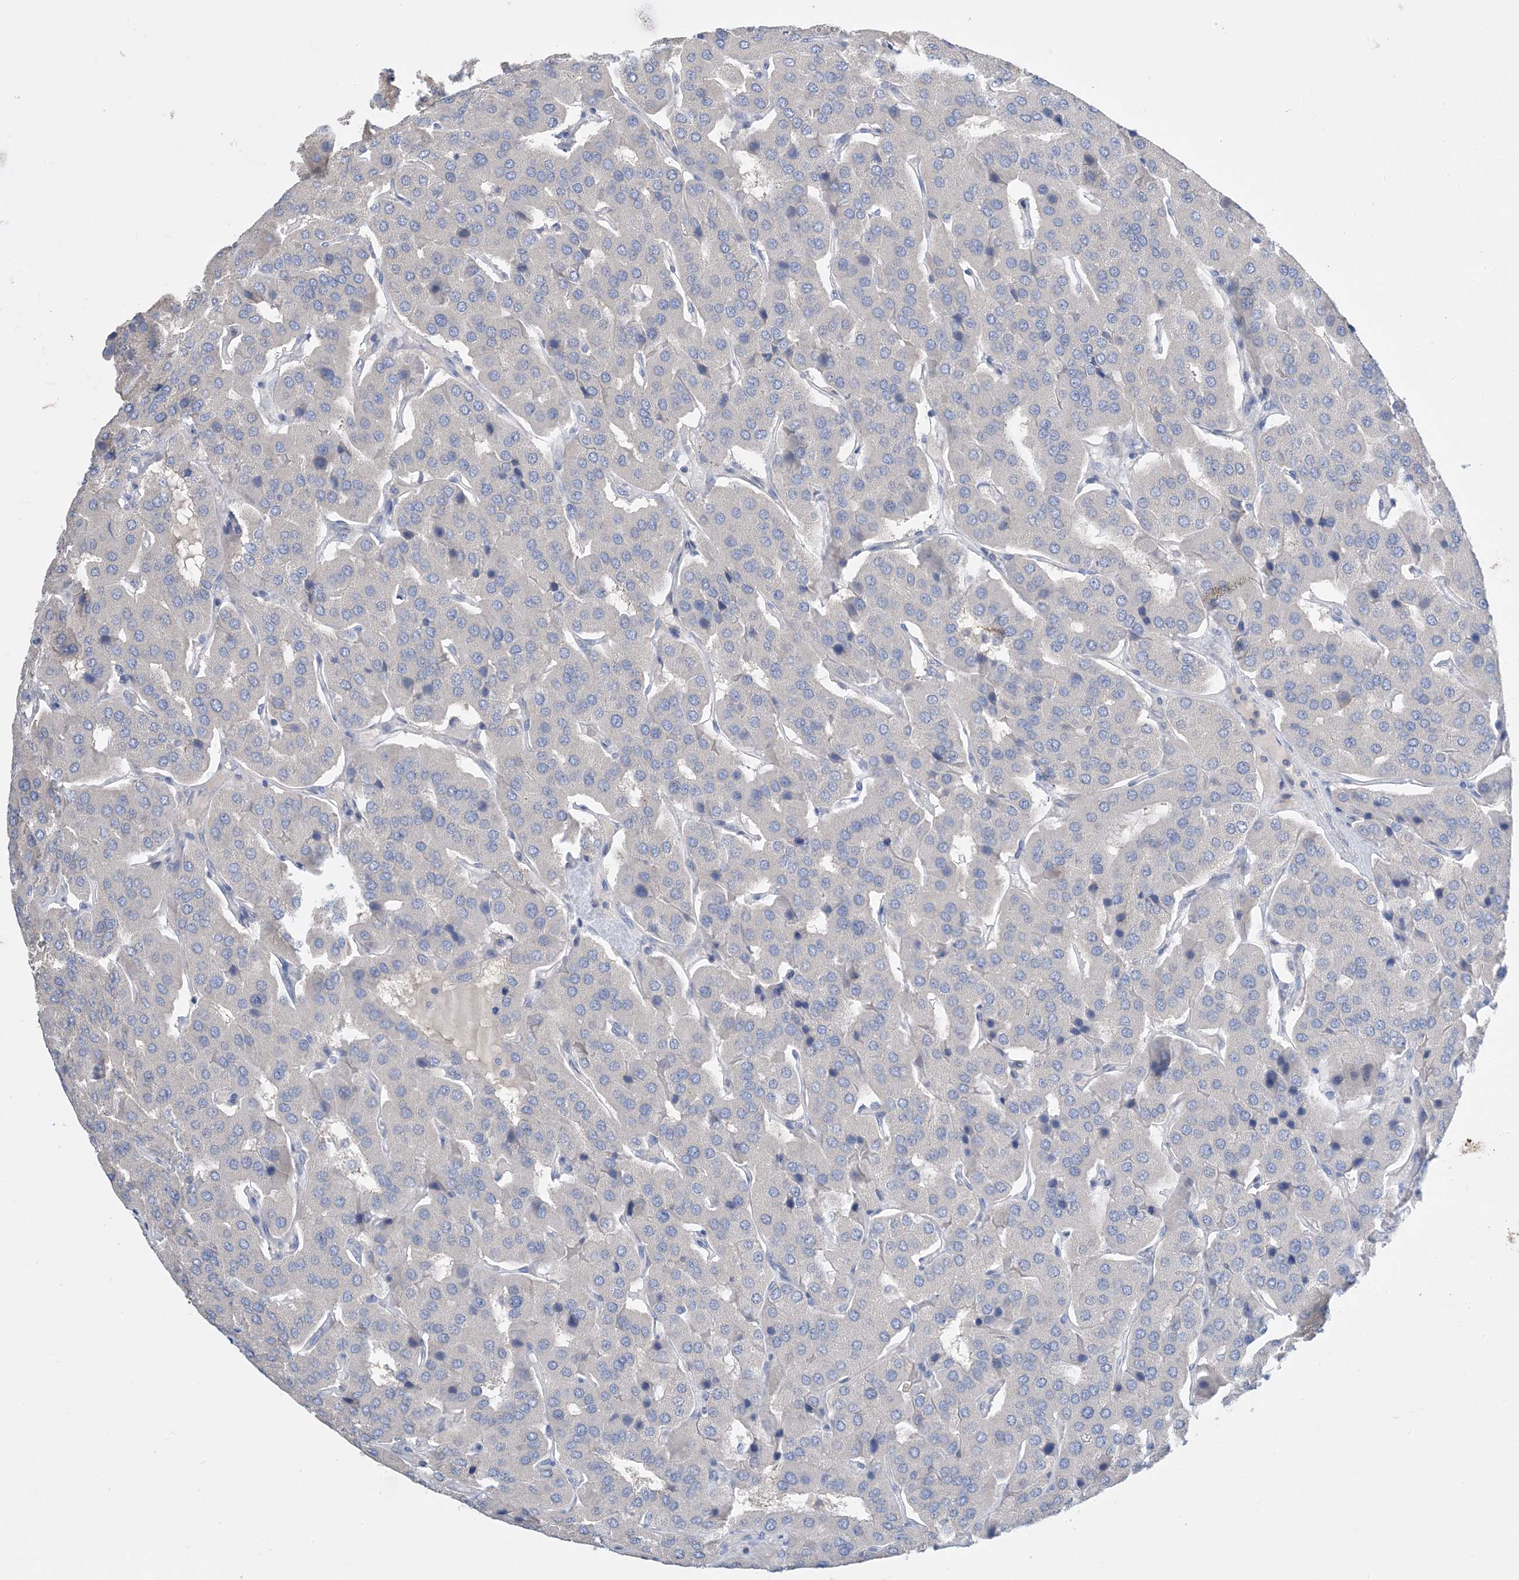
{"staining": {"intensity": "negative", "quantity": "none", "location": "none"}, "tissue": "parathyroid gland", "cell_type": "Glandular cells", "image_type": "normal", "snomed": [{"axis": "morphology", "description": "Normal tissue, NOS"}, {"axis": "morphology", "description": "Adenoma, NOS"}, {"axis": "topography", "description": "Parathyroid gland"}], "caption": "Parathyroid gland stained for a protein using IHC shows no staining glandular cells.", "gene": "KPRP", "patient": {"sex": "female", "age": 86}}